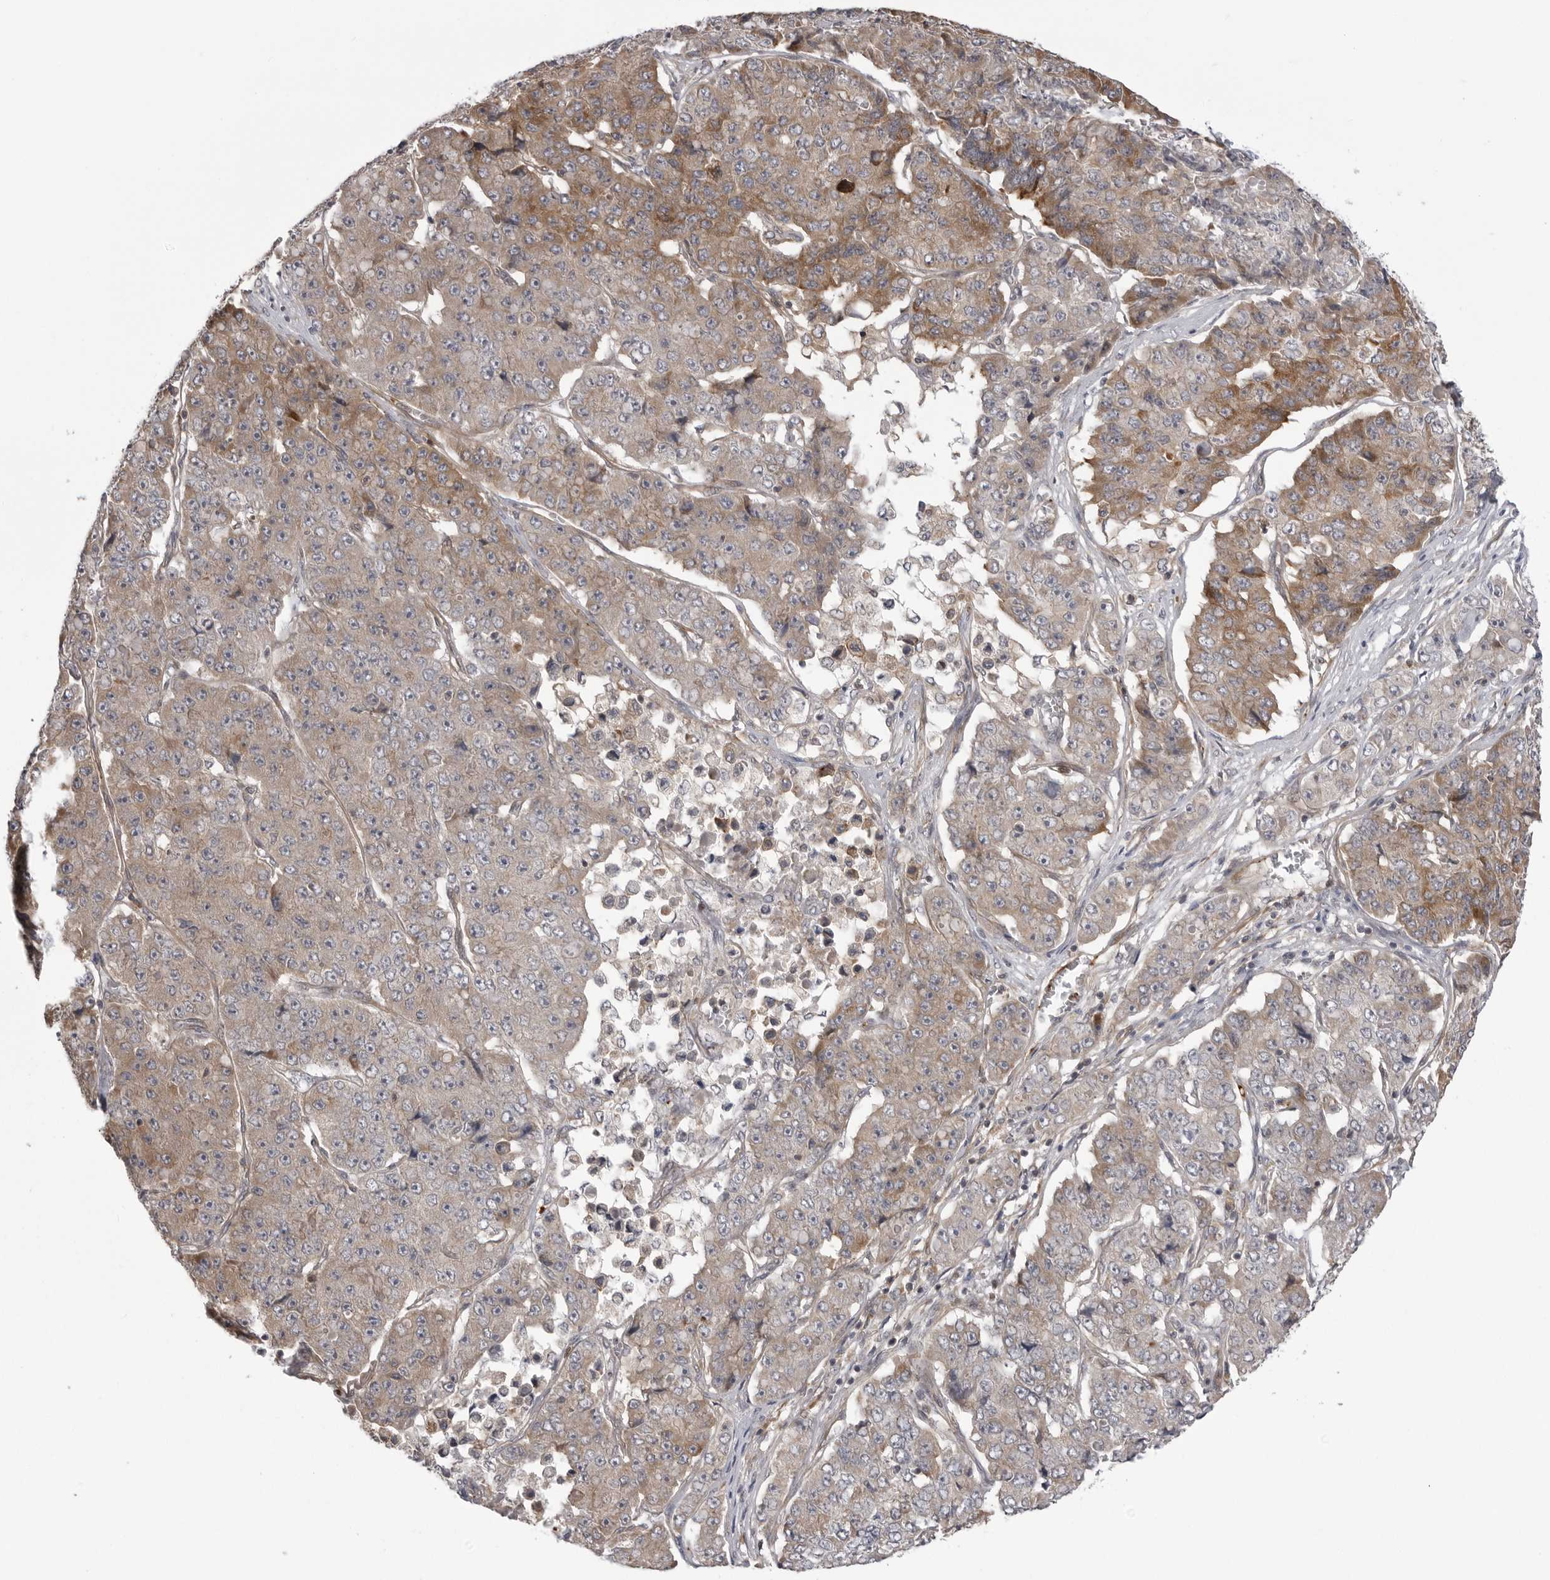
{"staining": {"intensity": "moderate", "quantity": "25%-75%", "location": "cytoplasmic/membranous"}, "tissue": "pancreatic cancer", "cell_type": "Tumor cells", "image_type": "cancer", "snomed": [{"axis": "morphology", "description": "Adenocarcinoma, NOS"}, {"axis": "topography", "description": "Pancreas"}], "caption": "Pancreatic adenocarcinoma stained with IHC displays moderate cytoplasmic/membranous staining in about 25%-75% of tumor cells. The protein of interest is stained brown, and the nuclei are stained in blue (DAB IHC with brightfield microscopy, high magnification).", "gene": "SCP2", "patient": {"sex": "male", "age": 50}}